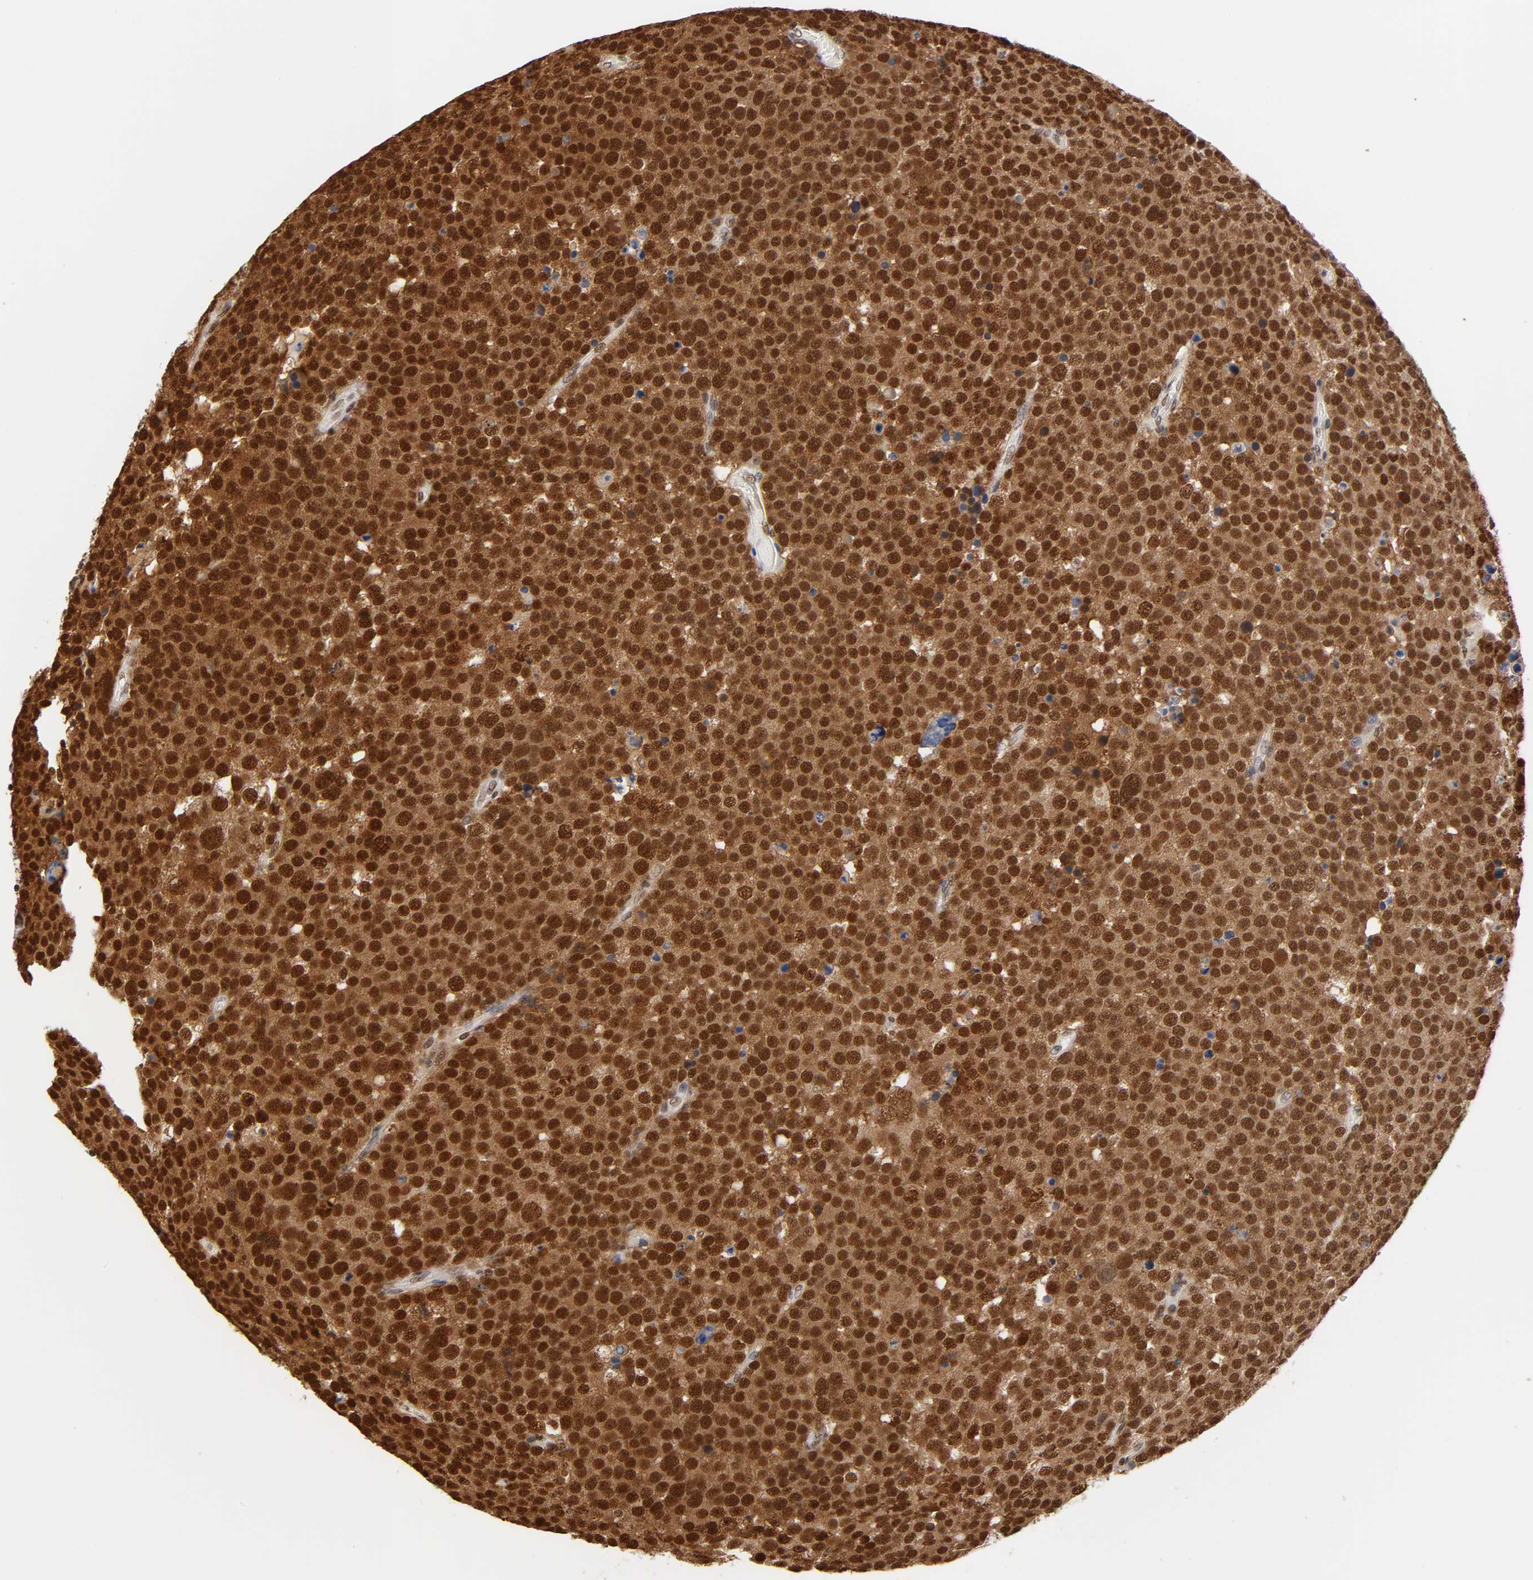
{"staining": {"intensity": "strong", "quantity": ">75%", "location": "cytoplasmic/membranous,nuclear"}, "tissue": "testis cancer", "cell_type": "Tumor cells", "image_type": "cancer", "snomed": [{"axis": "morphology", "description": "Seminoma, NOS"}, {"axis": "topography", "description": "Testis"}], "caption": "A high-resolution histopathology image shows IHC staining of testis cancer (seminoma), which exhibits strong cytoplasmic/membranous and nuclear staining in approximately >75% of tumor cells. (Brightfield microscopy of DAB IHC at high magnification).", "gene": "ILKAP", "patient": {"sex": "male", "age": 71}}